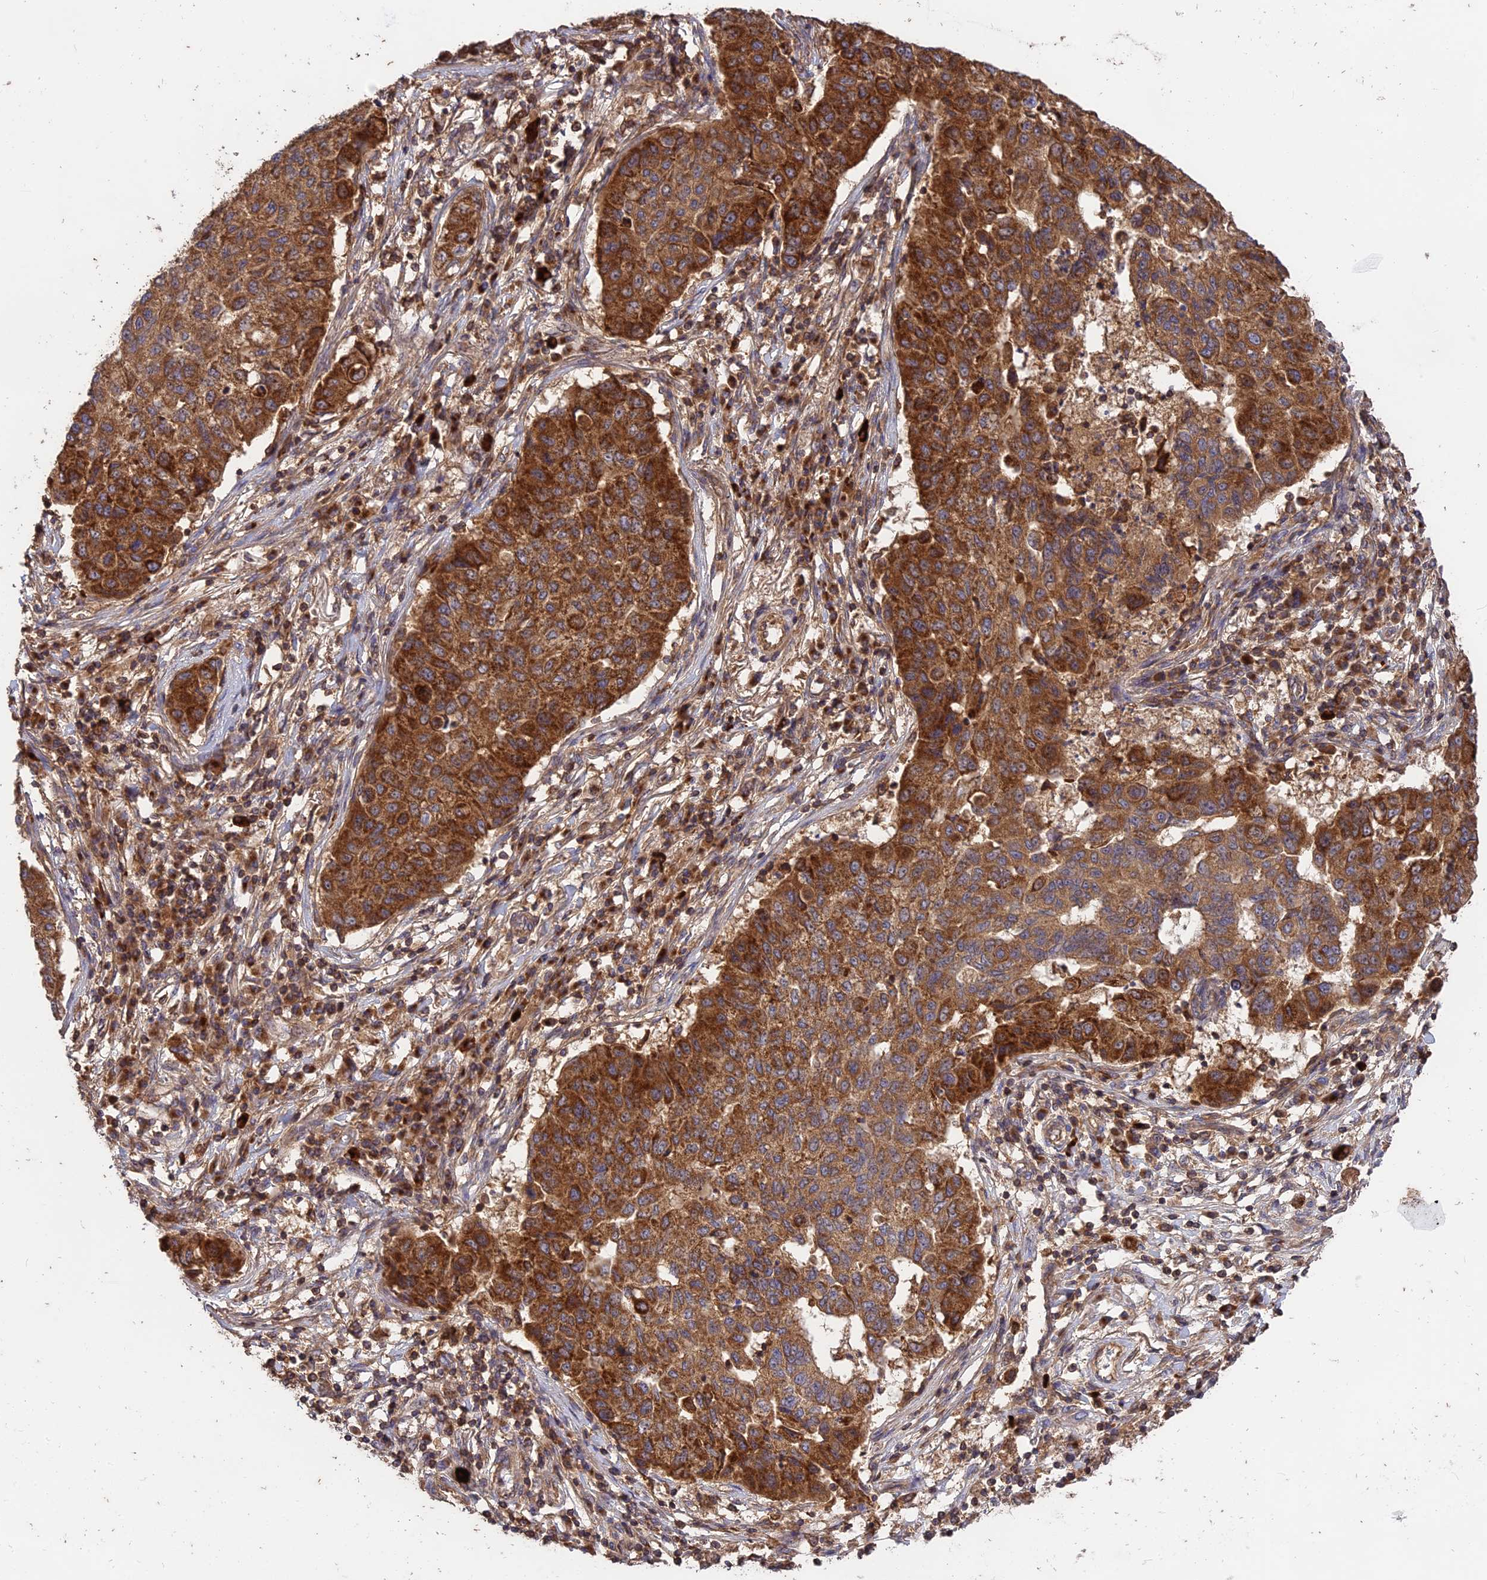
{"staining": {"intensity": "strong", "quantity": ">75%", "location": "cytoplasmic/membranous"}, "tissue": "lung cancer", "cell_type": "Tumor cells", "image_type": "cancer", "snomed": [{"axis": "morphology", "description": "Squamous cell carcinoma, NOS"}, {"axis": "topography", "description": "Lung"}], "caption": "Lung cancer (squamous cell carcinoma) stained with DAB (3,3'-diaminobenzidine) immunohistochemistry (IHC) demonstrates high levels of strong cytoplasmic/membranous expression in approximately >75% of tumor cells.", "gene": "NUDT8", "patient": {"sex": "male", "age": 74}}